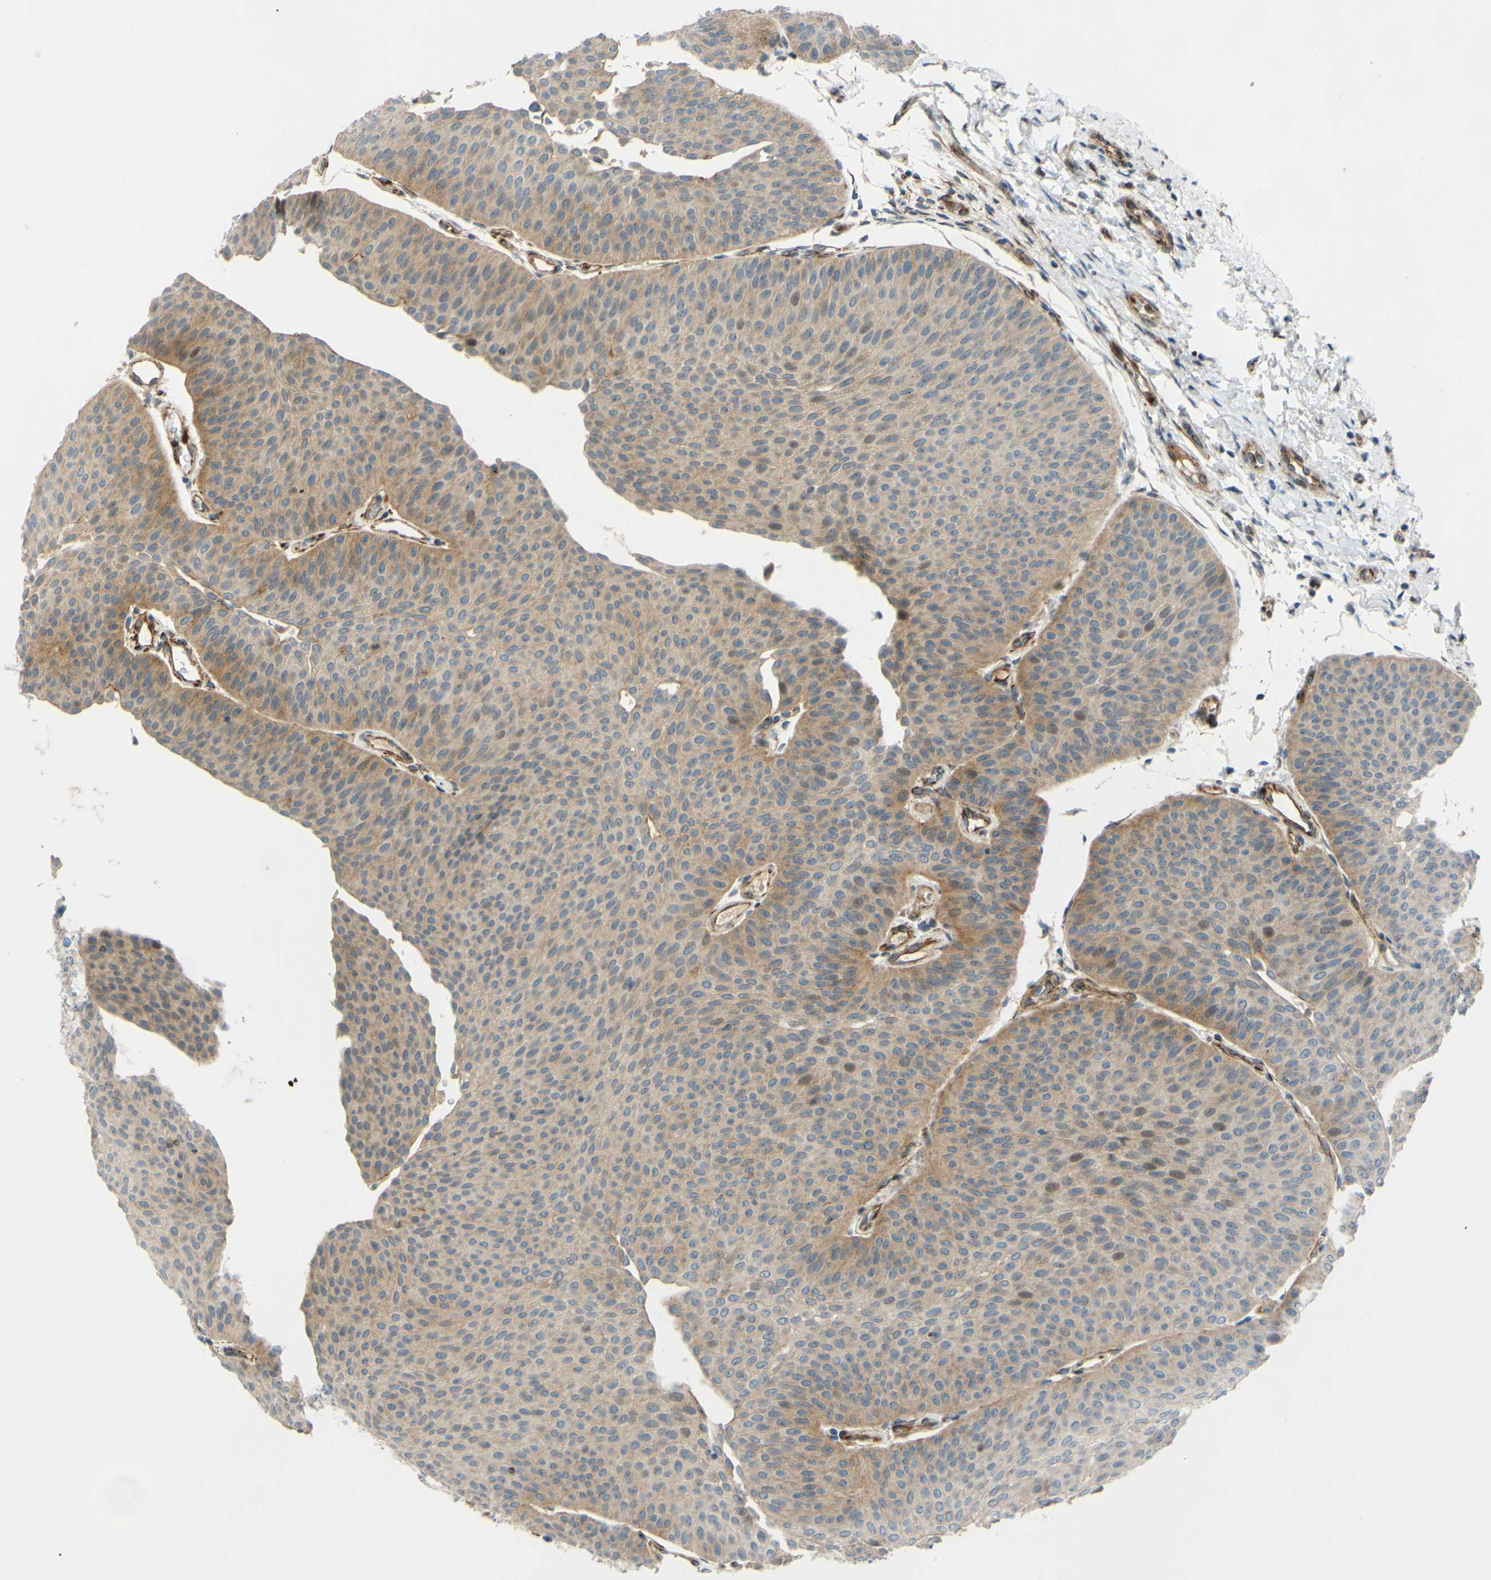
{"staining": {"intensity": "weak", "quantity": ">75%", "location": "cytoplasmic/membranous"}, "tissue": "urothelial cancer", "cell_type": "Tumor cells", "image_type": "cancer", "snomed": [{"axis": "morphology", "description": "Urothelial carcinoma, Low grade"}, {"axis": "topography", "description": "Urinary bladder"}], "caption": "This histopathology image displays immunohistochemistry staining of urothelial cancer, with low weak cytoplasmic/membranous expression in about >75% of tumor cells.", "gene": "ARHGAP1", "patient": {"sex": "female", "age": 60}}